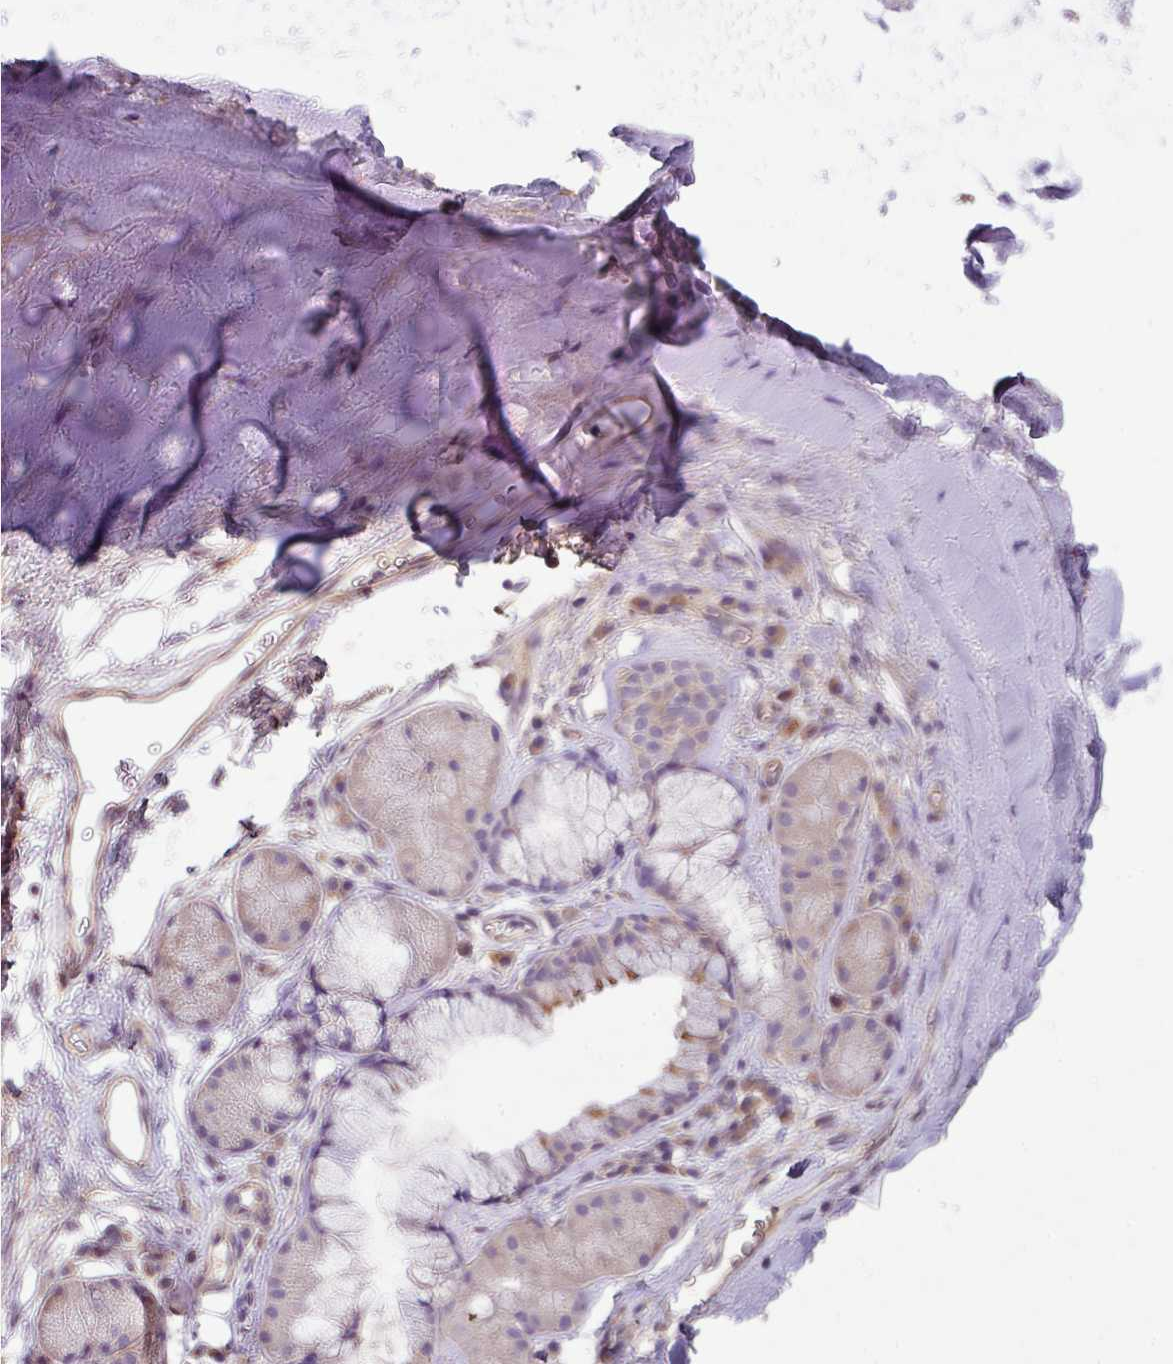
{"staining": {"intensity": "weak", "quantity": ">75%", "location": "cytoplasmic/membranous"}, "tissue": "adipose tissue", "cell_type": "Adipocytes", "image_type": "normal", "snomed": [{"axis": "morphology", "description": "Normal tissue, NOS"}, {"axis": "topography", "description": "Cartilage tissue"}, {"axis": "topography", "description": "Bronchus"}], "caption": "IHC of unremarkable adipose tissue exhibits low levels of weak cytoplasmic/membranous expression in approximately >75% of adipocytes.", "gene": "C4orf48", "patient": {"sex": "male", "age": 58}}